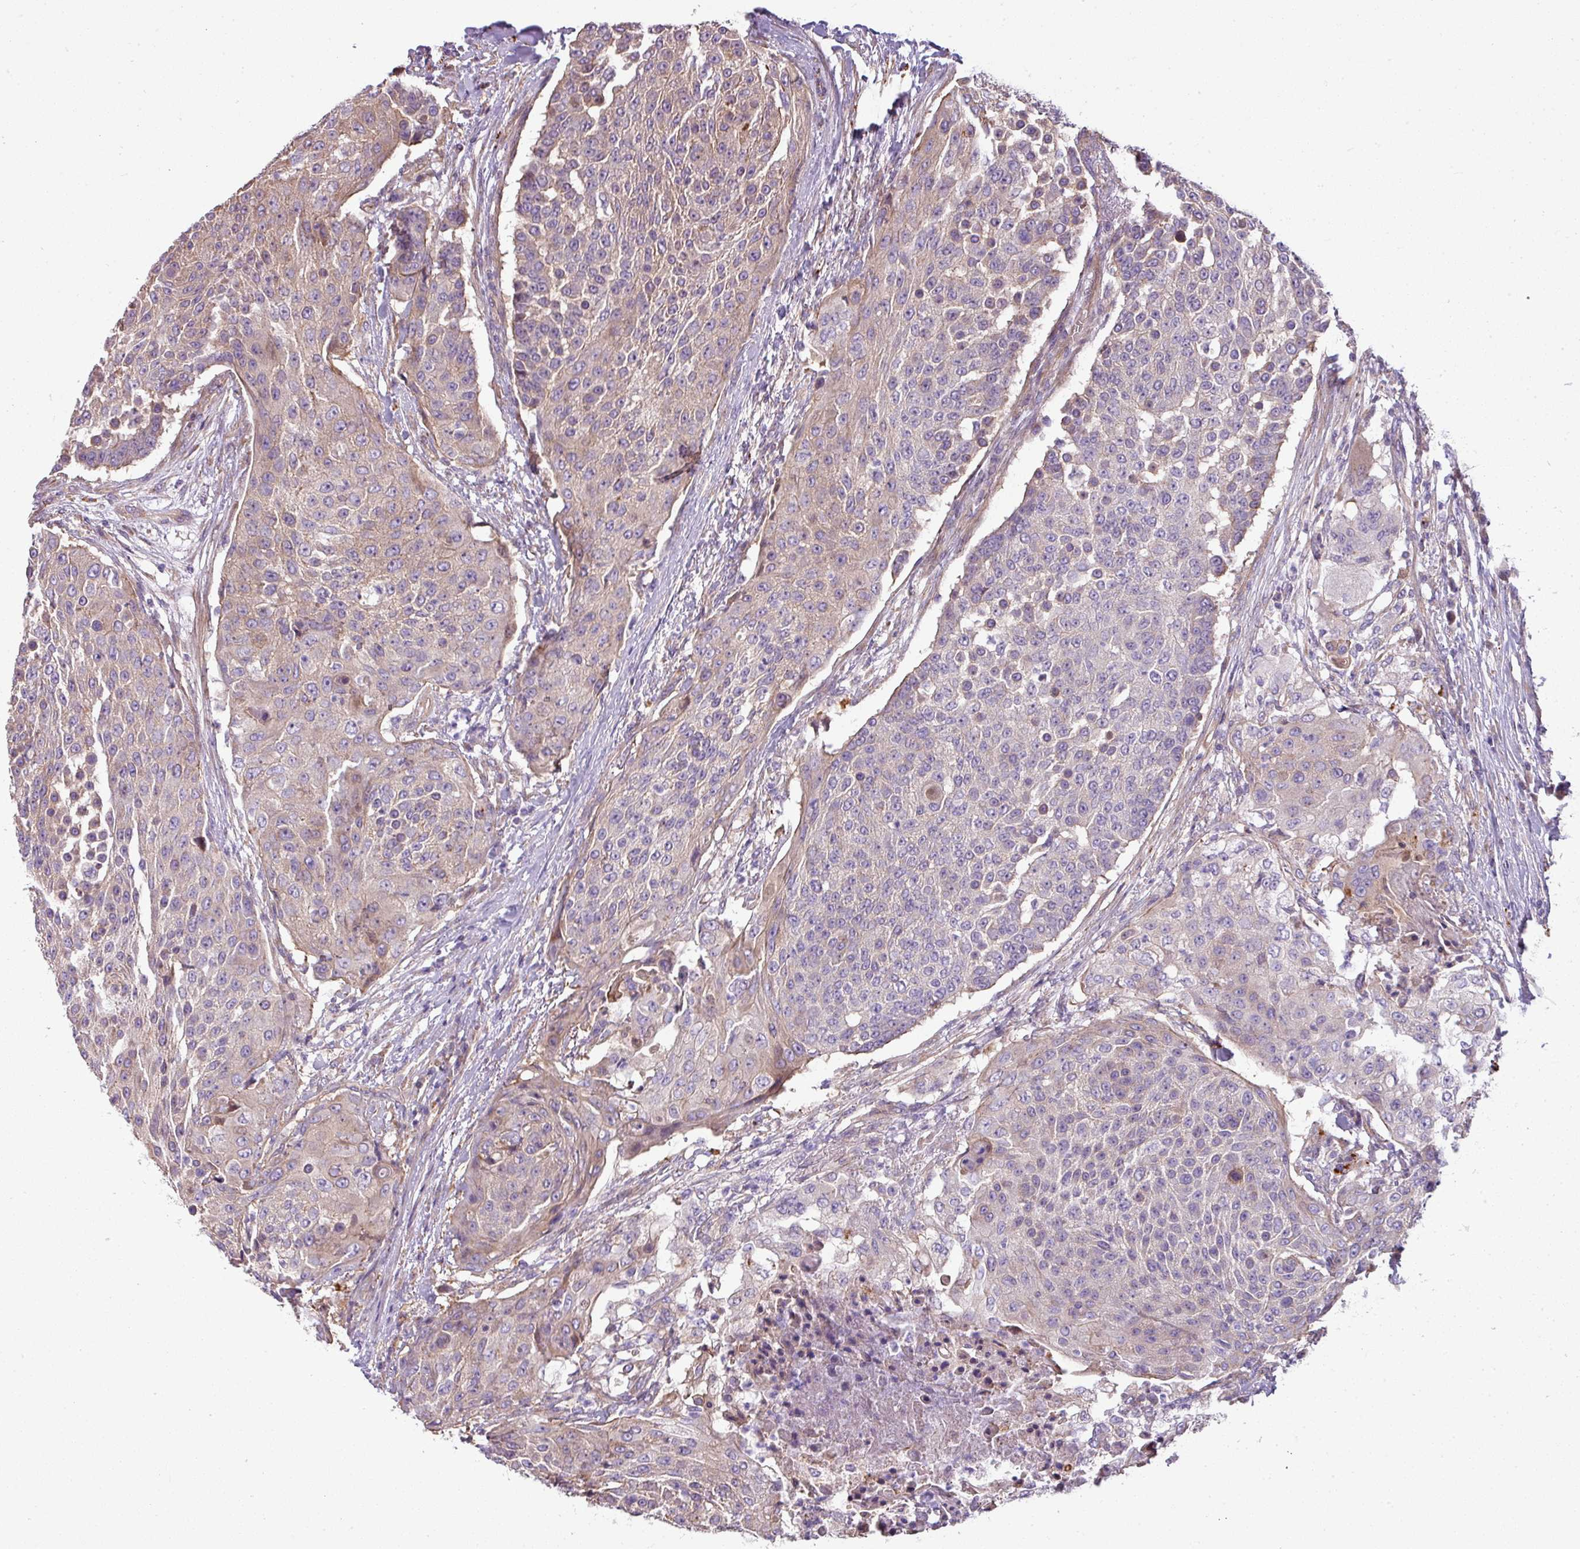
{"staining": {"intensity": "weak", "quantity": "25%-75%", "location": "cytoplasmic/membranous"}, "tissue": "urothelial cancer", "cell_type": "Tumor cells", "image_type": "cancer", "snomed": [{"axis": "morphology", "description": "Urothelial carcinoma, High grade"}, {"axis": "topography", "description": "Urinary bladder"}], "caption": "Human urothelial cancer stained with a brown dye demonstrates weak cytoplasmic/membranous positive positivity in about 25%-75% of tumor cells.", "gene": "PALS2", "patient": {"sex": "female", "age": 63}}